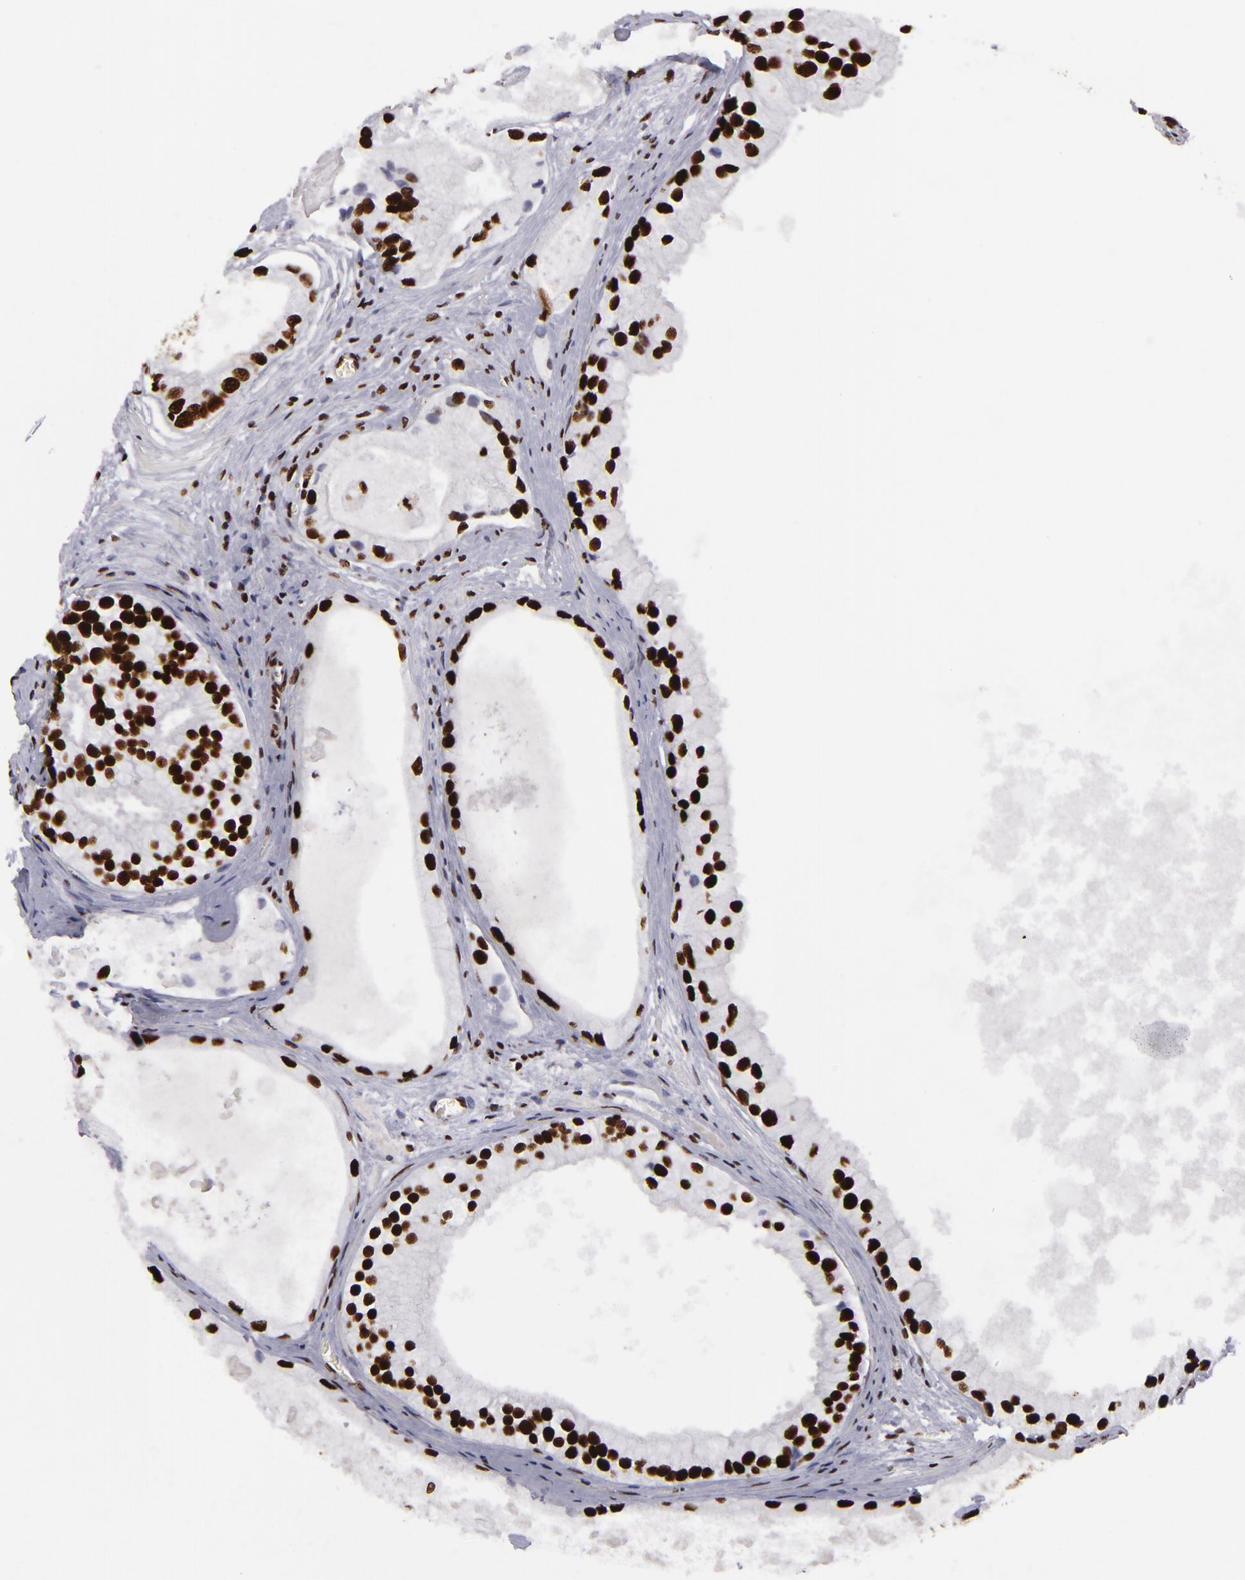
{"staining": {"intensity": "strong", "quantity": ">75%", "location": "nuclear"}, "tissue": "prostate cancer", "cell_type": "Tumor cells", "image_type": "cancer", "snomed": [{"axis": "morphology", "description": "Adenocarcinoma, Medium grade"}, {"axis": "topography", "description": "Prostate"}], "caption": "An image of human medium-grade adenocarcinoma (prostate) stained for a protein displays strong nuclear brown staining in tumor cells. (DAB IHC, brown staining for protein, blue staining for nuclei).", "gene": "SAFB", "patient": {"sex": "male", "age": 70}}